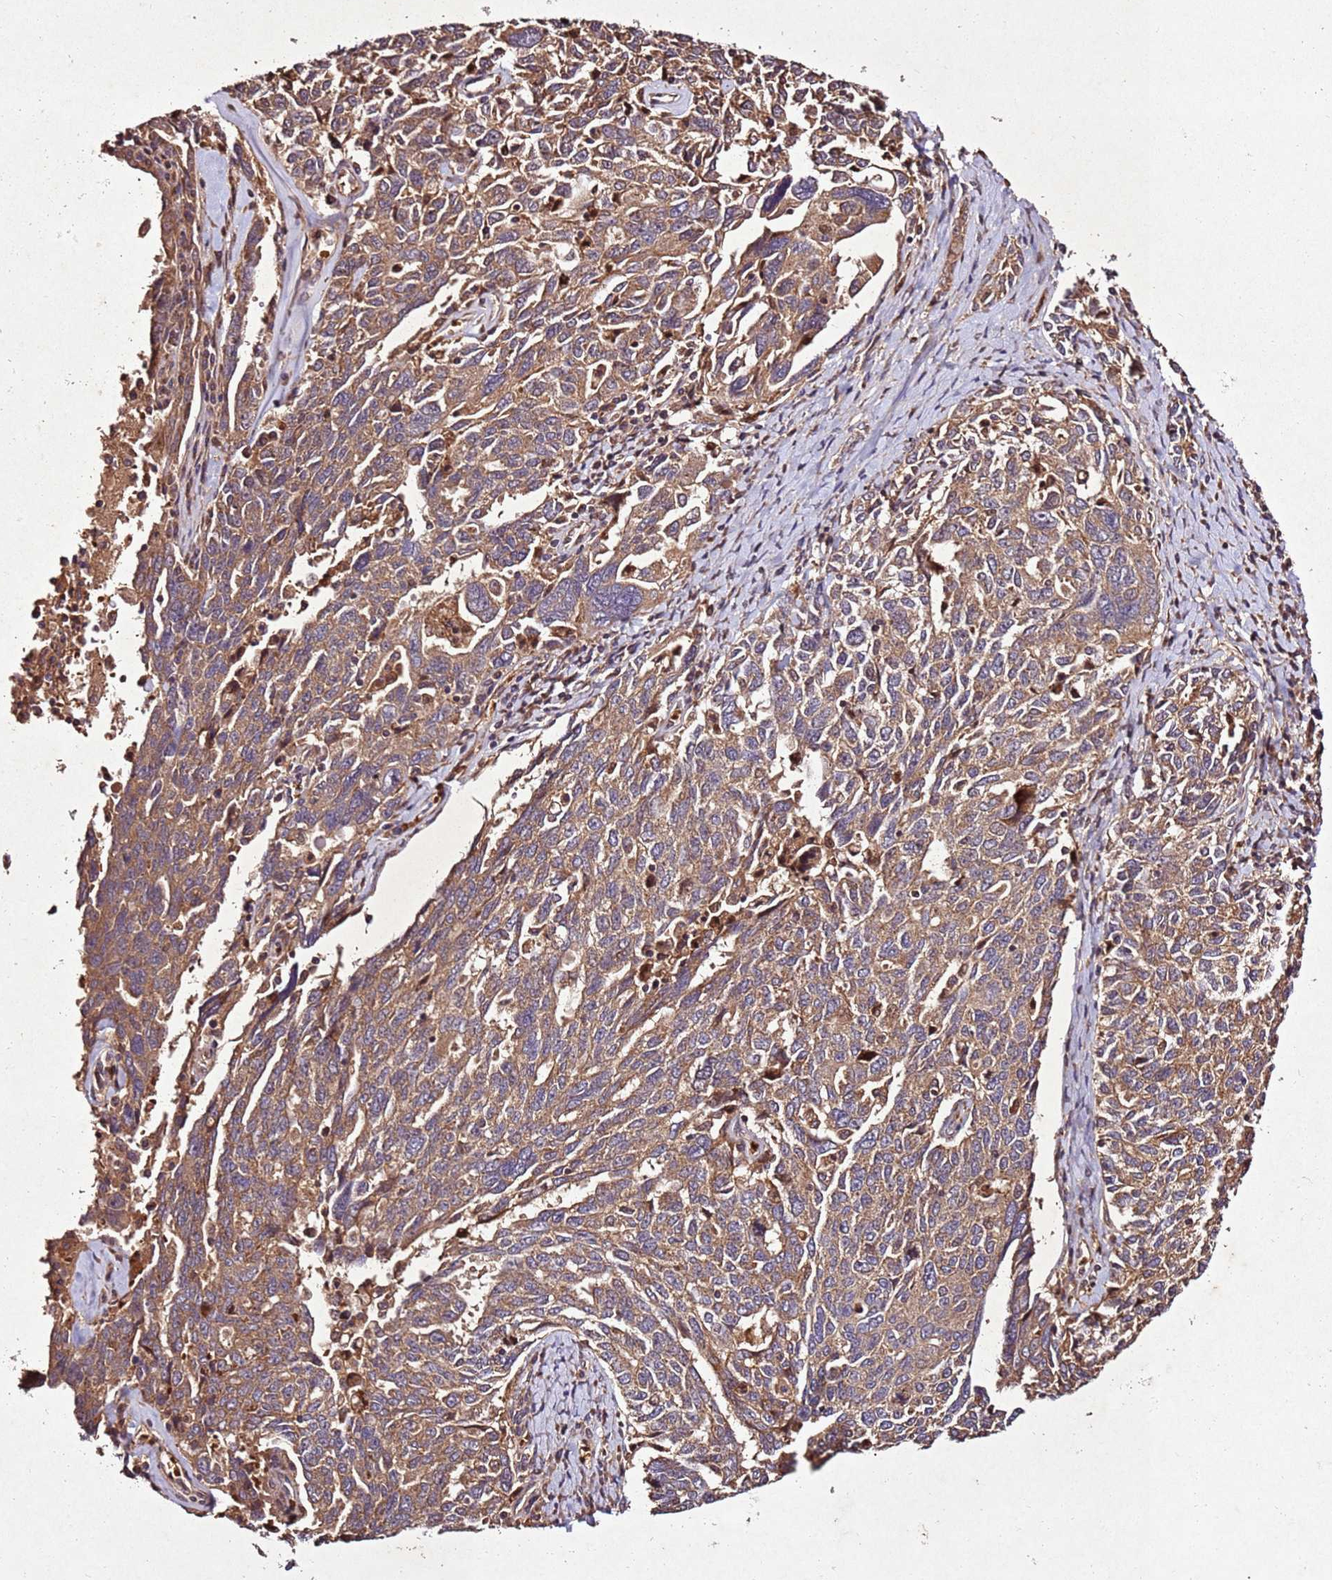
{"staining": {"intensity": "moderate", "quantity": ">75%", "location": "cytoplasmic/membranous"}, "tissue": "ovarian cancer", "cell_type": "Tumor cells", "image_type": "cancer", "snomed": [{"axis": "morphology", "description": "Carcinoma, endometroid"}, {"axis": "topography", "description": "Ovary"}], "caption": "The photomicrograph shows a brown stain indicating the presence of a protein in the cytoplasmic/membranous of tumor cells in endometroid carcinoma (ovarian).", "gene": "PTMA", "patient": {"sex": "female", "age": 62}}